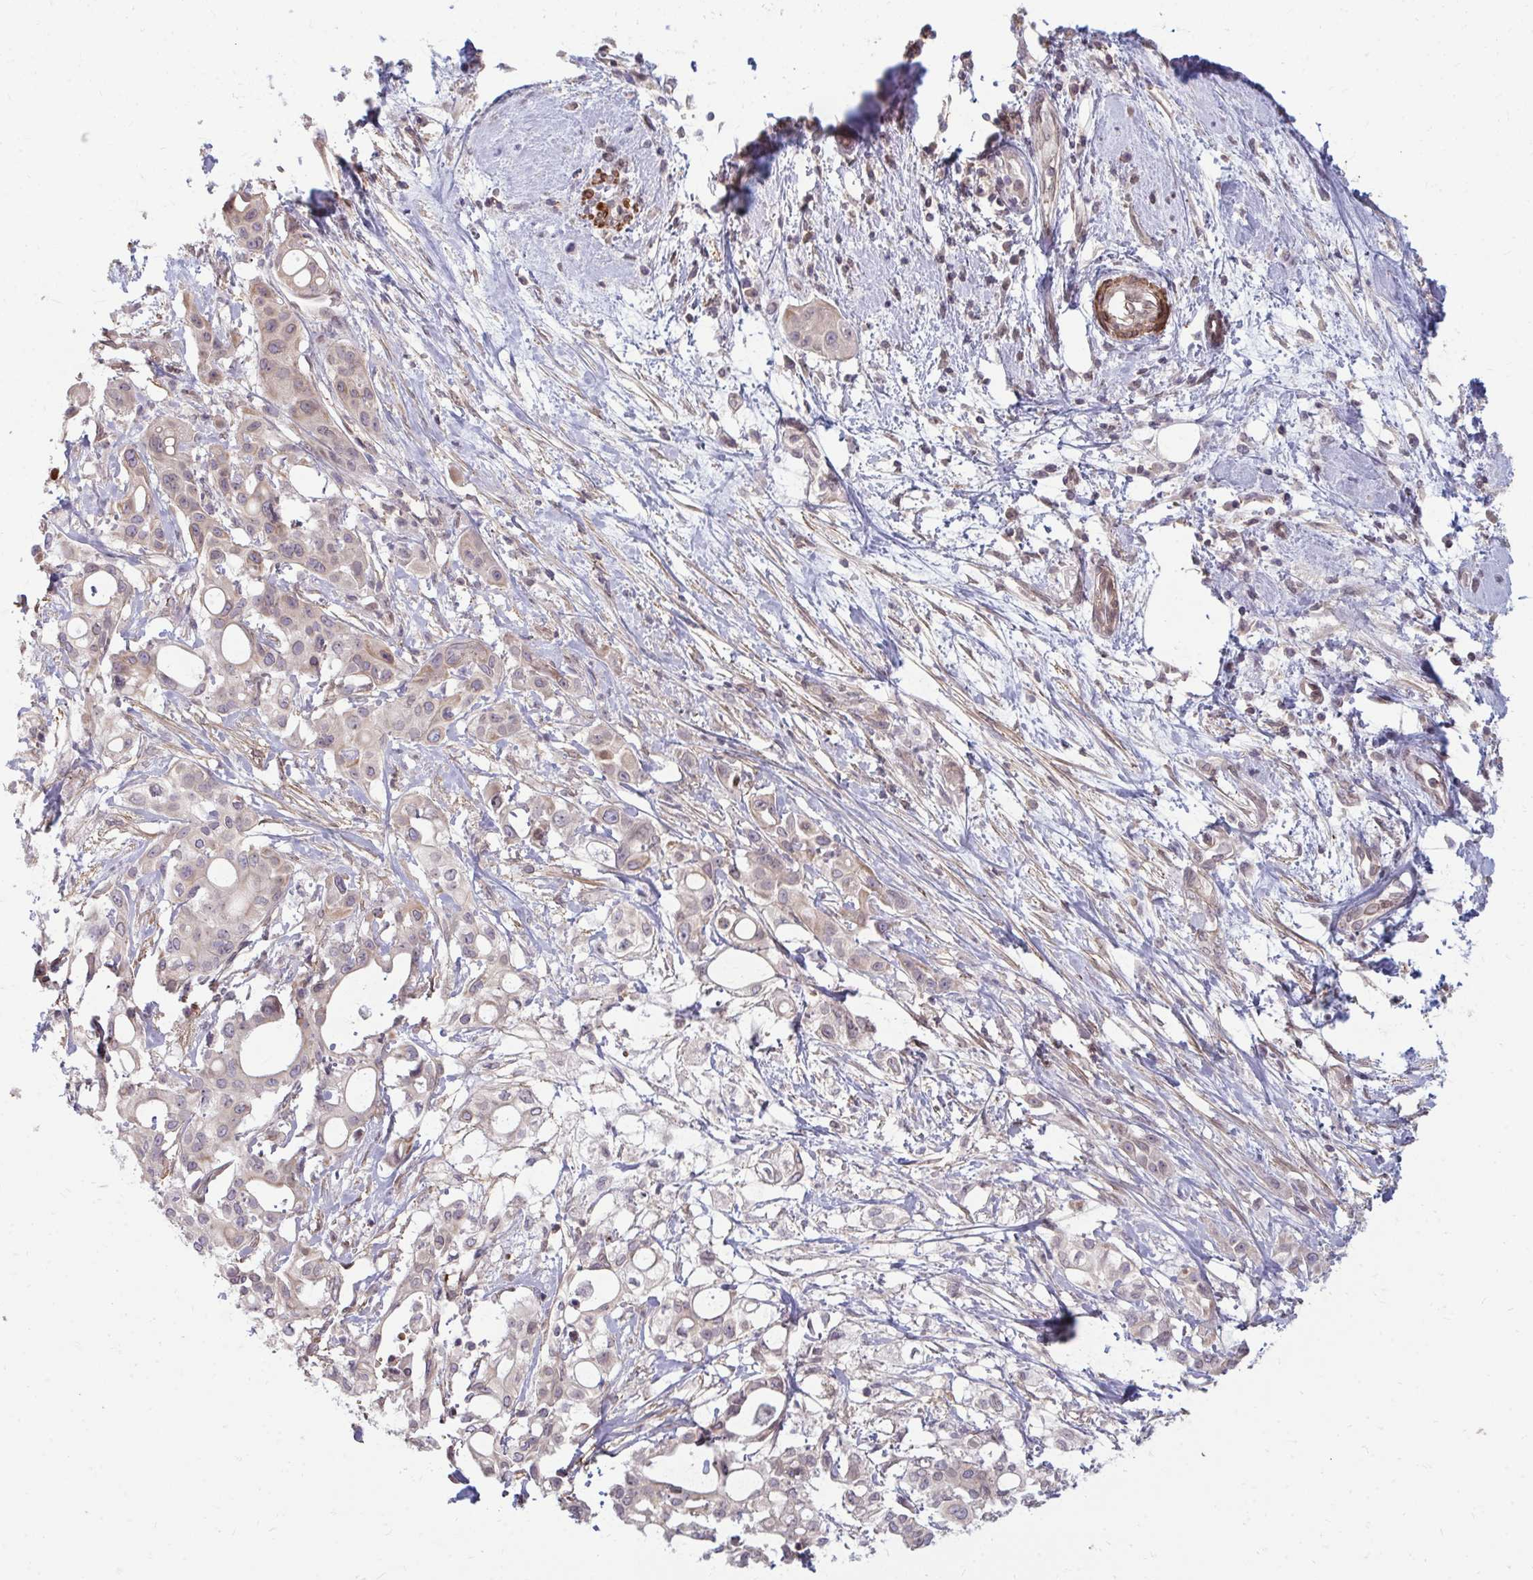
{"staining": {"intensity": "weak", "quantity": "25%-75%", "location": "cytoplasmic/membranous"}, "tissue": "pancreatic cancer", "cell_type": "Tumor cells", "image_type": "cancer", "snomed": [{"axis": "morphology", "description": "Adenocarcinoma, NOS"}, {"axis": "topography", "description": "Pancreas"}], "caption": "Brown immunohistochemical staining in adenocarcinoma (pancreatic) exhibits weak cytoplasmic/membranous expression in about 25%-75% of tumor cells.", "gene": "GPC5", "patient": {"sex": "female", "age": 68}}